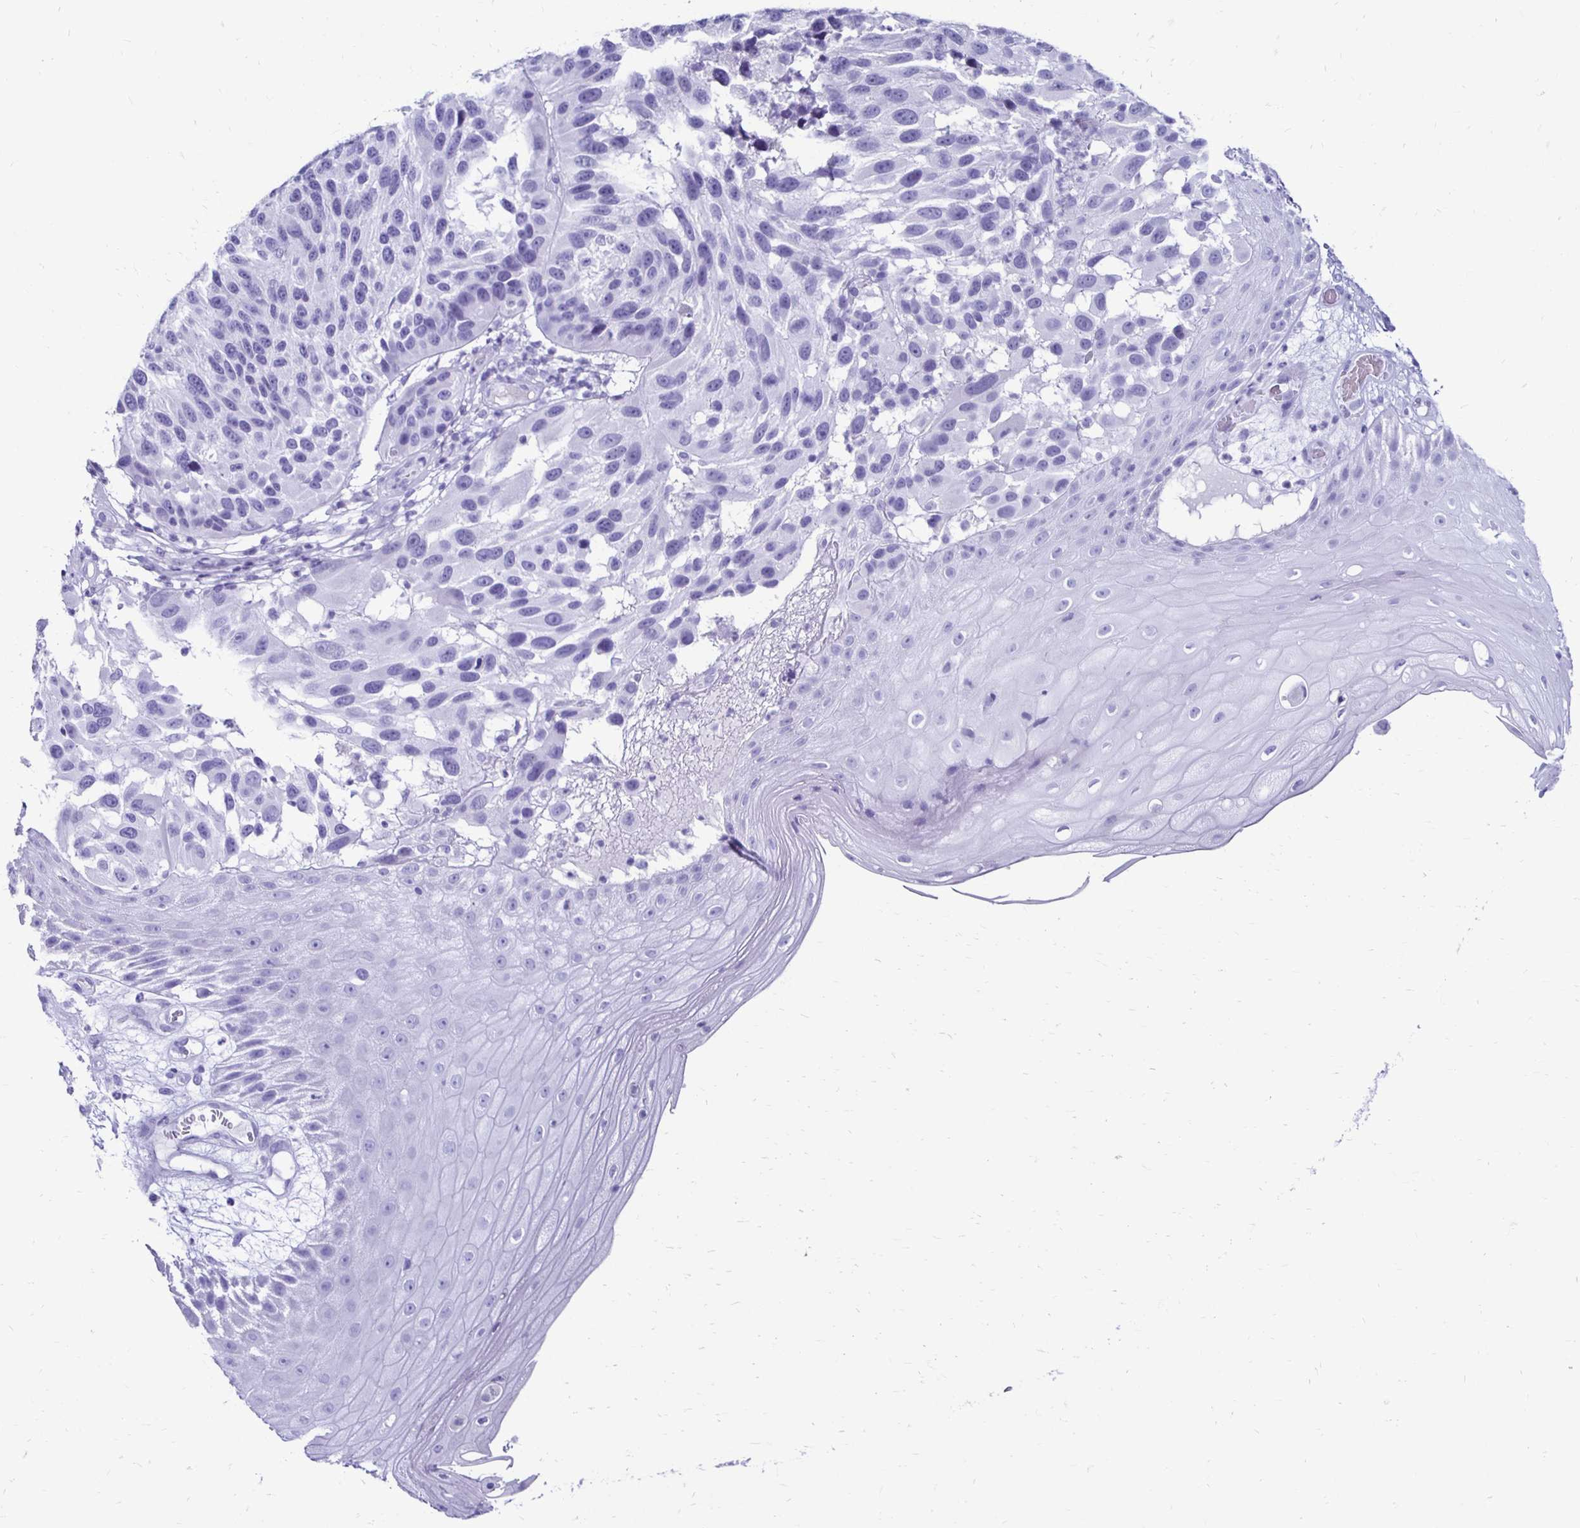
{"staining": {"intensity": "negative", "quantity": "none", "location": "none"}, "tissue": "melanoma", "cell_type": "Tumor cells", "image_type": "cancer", "snomed": [{"axis": "morphology", "description": "Malignant melanoma, NOS"}, {"axis": "topography", "description": "Skin"}], "caption": "DAB (3,3'-diaminobenzidine) immunohistochemical staining of human malignant melanoma demonstrates no significant staining in tumor cells. (DAB (3,3'-diaminobenzidine) immunohistochemistry (IHC) with hematoxylin counter stain).", "gene": "CST5", "patient": {"sex": "male", "age": 53}}